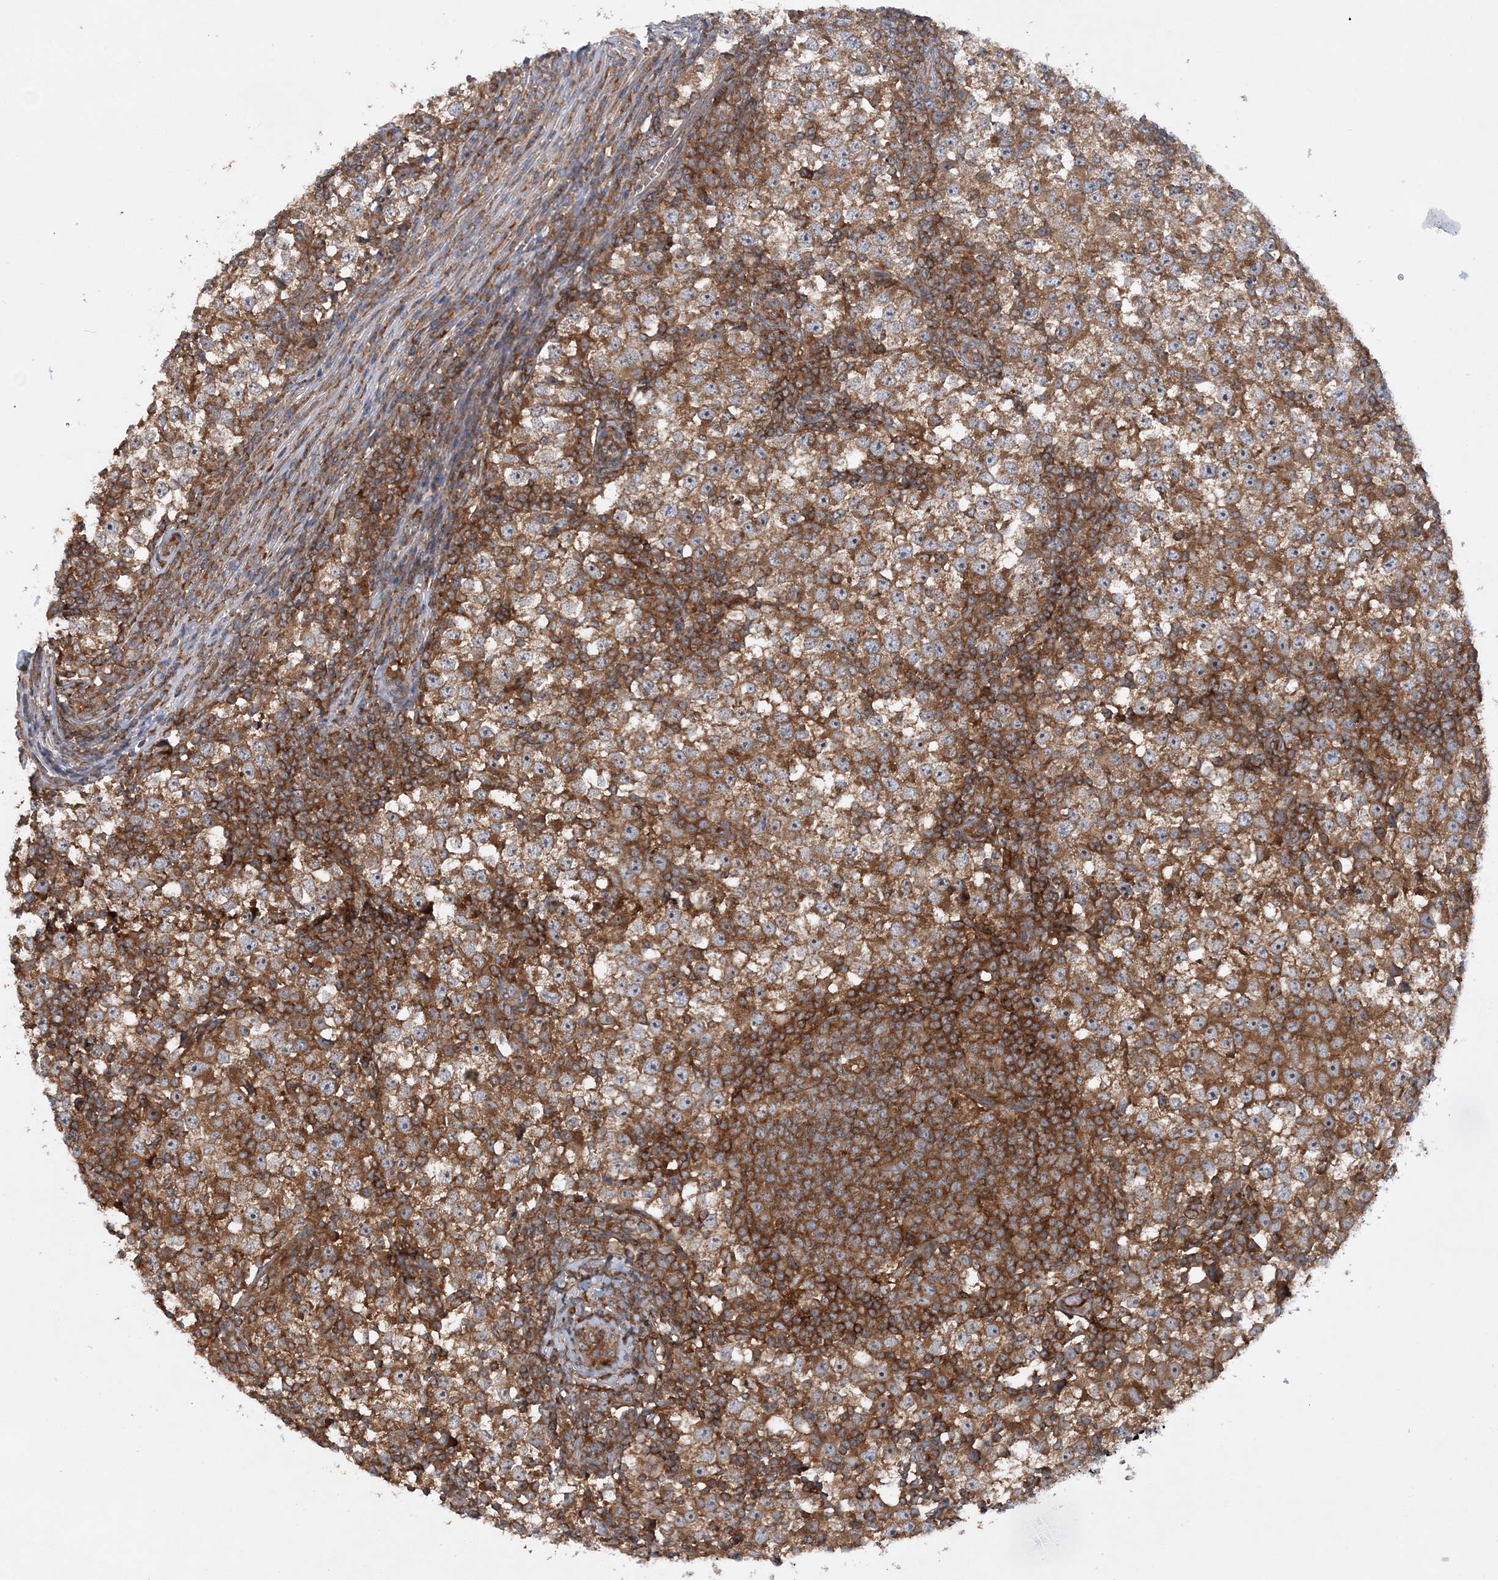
{"staining": {"intensity": "moderate", "quantity": ">75%", "location": "cytoplasmic/membranous"}, "tissue": "testis cancer", "cell_type": "Tumor cells", "image_type": "cancer", "snomed": [{"axis": "morphology", "description": "Seminoma, NOS"}, {"axis": "topography", "description": "Testis"}], "caption": "Immunohistochemical staining of human testis cancer demonstrates medium levels of moderate cytoplasmic/membranous staining in about >75% of tumor cells.", "gene": "ACAP2", "patient": {"sex": "male", "age": 65}}